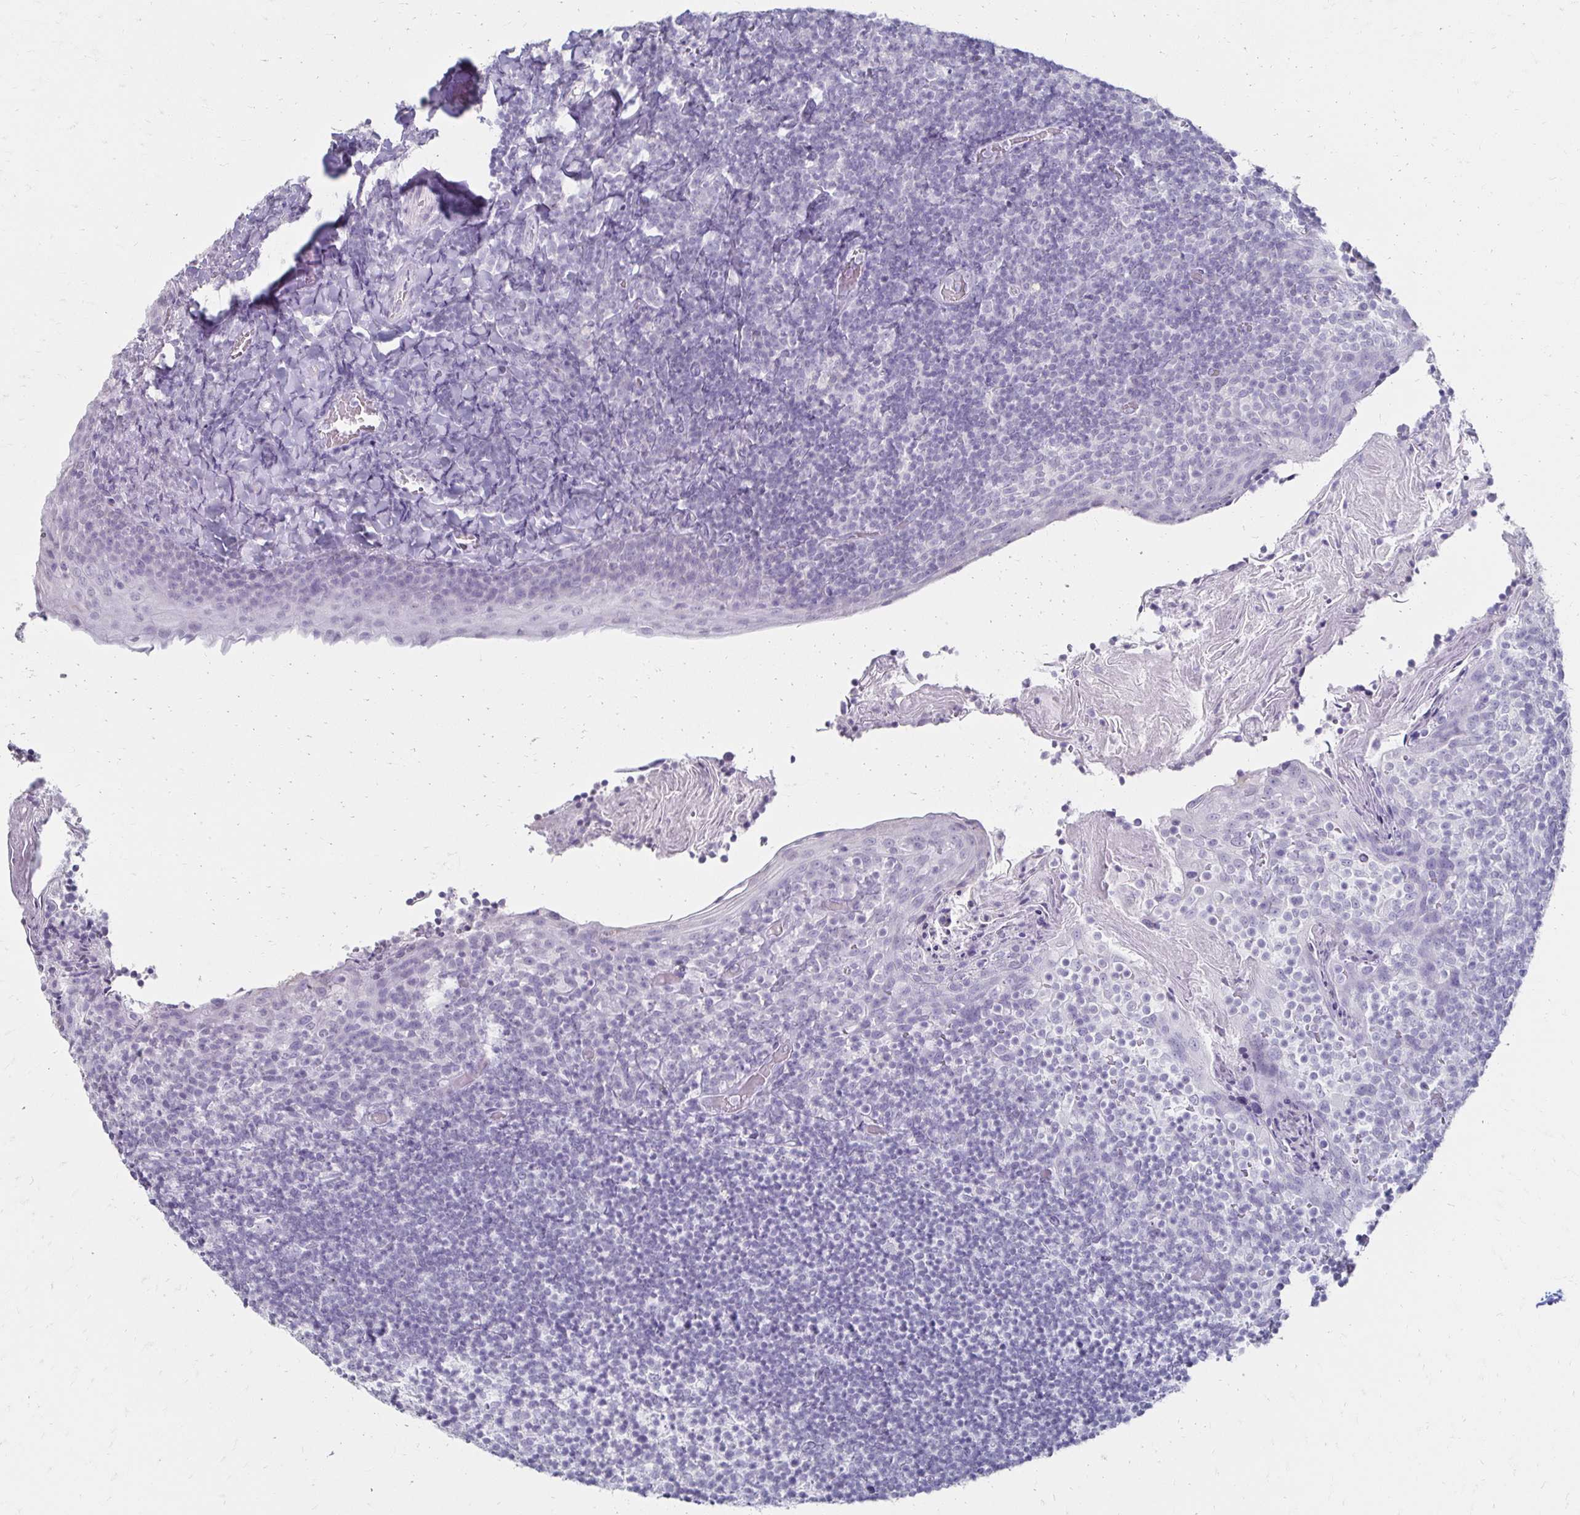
{"staining": {"intensity": "negative", "quantity": "none", "location": "none"}, "tissue": "tonsil", "cell_type": "Germinal center cells", "image_type": "normal", "snomed": [{"axis": "morphology", "description": "Normal tissue, NOS"}, {"axis": "topography", "description": "Tonsil"}], "caption": "This is a photomicrograph of immunohistochemistry (IHC) staining of normal tonsil, which shows no staining in germinal center cells. (DAB immunohistochemistry, high magnification).", "gene": "TOMM34", "patient": {"sex": "female", "age": 10}}